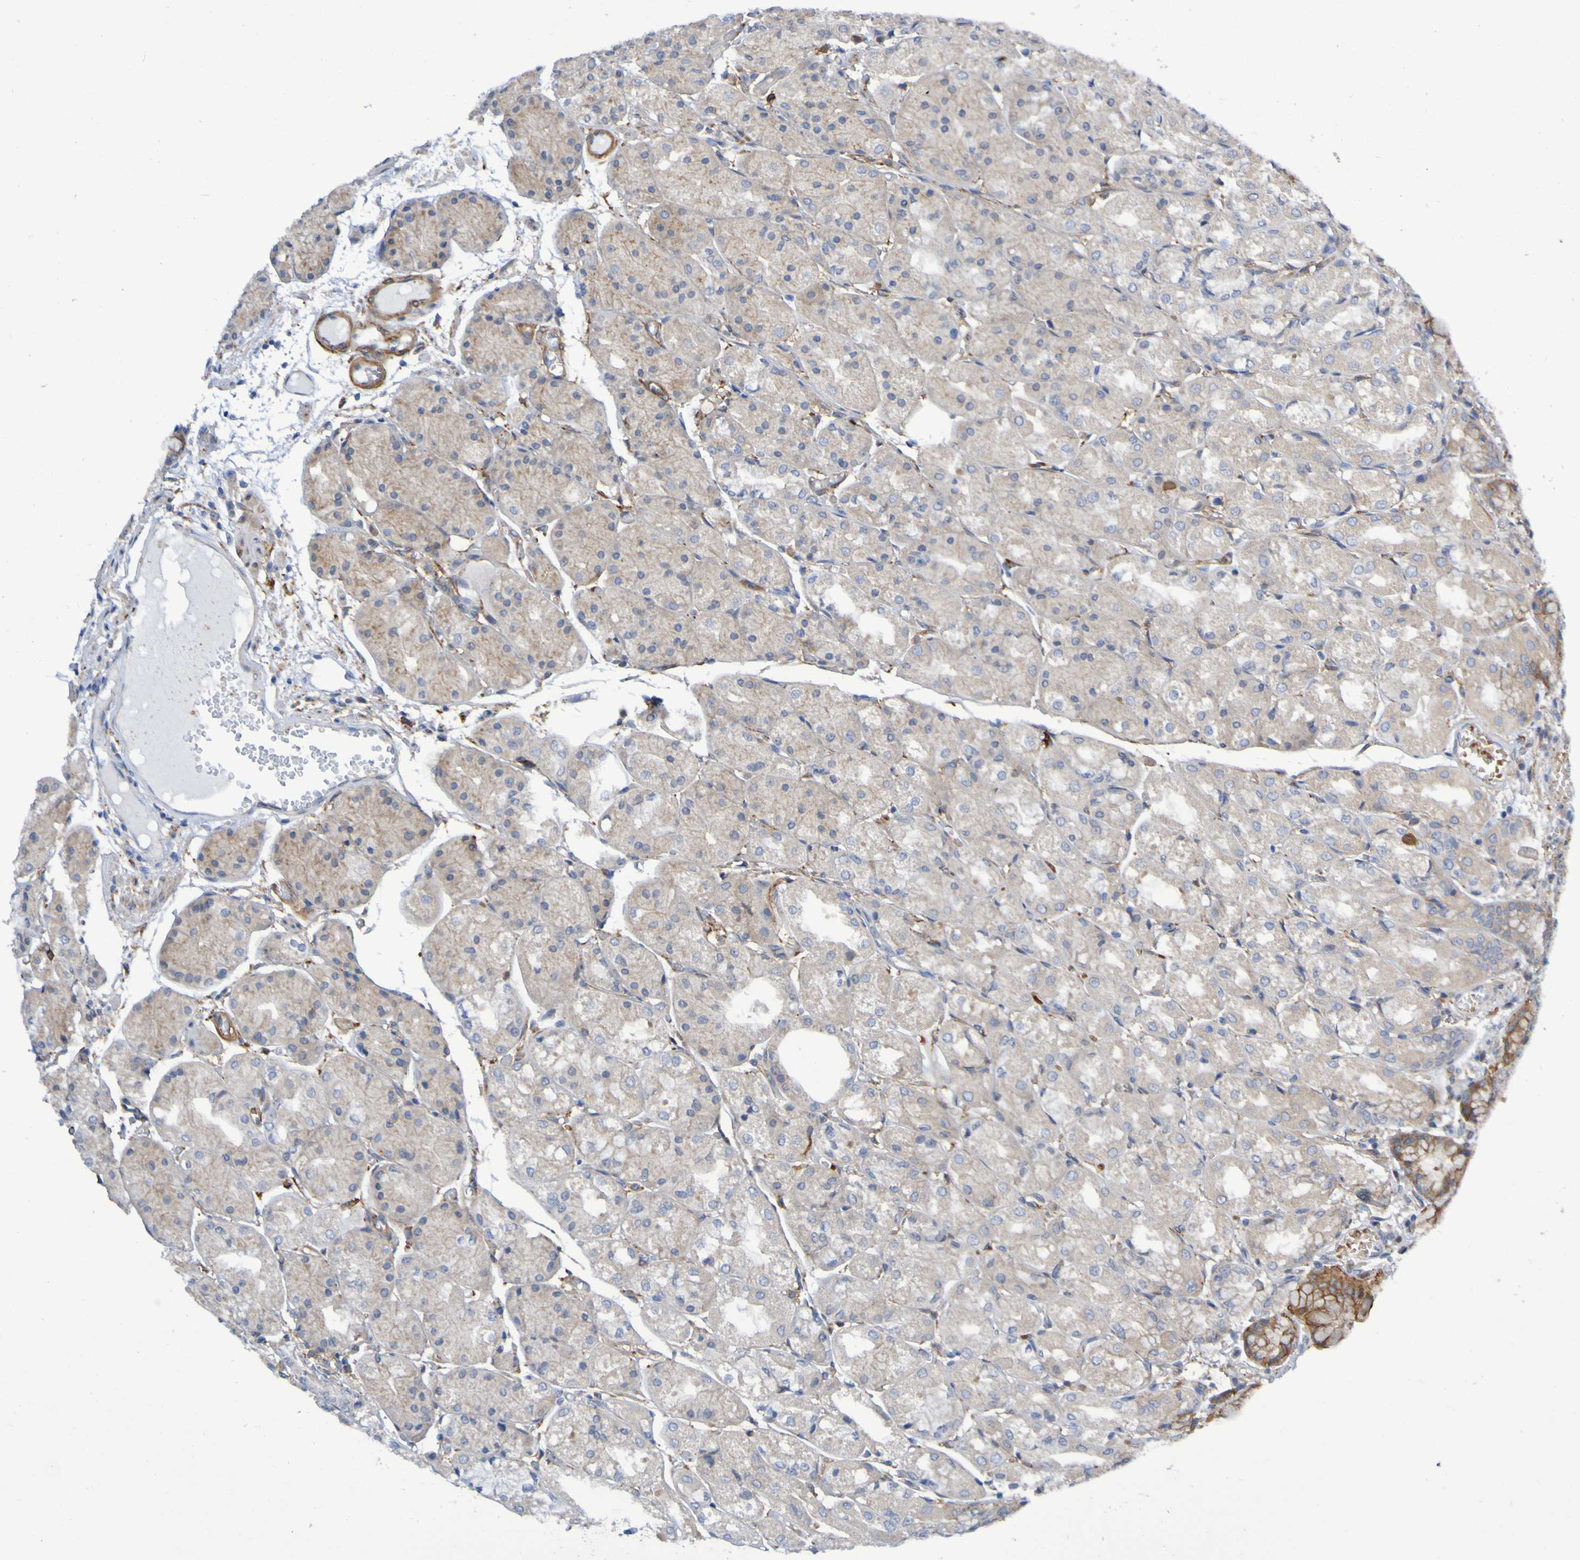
{"staining": {"intensity": "strong", "quantity": "<25%", "location": "cytoplasmic/membranous"}, "tissue": "stomach", "cell_type": "Glandular cells", "image_type": "normal", "snomed": [{"axis": "morphology", "description": "Normal tissue, NOS"}, {"axis": "topography", "description": "Stomach, upper"}], "caption": "Strong cytoplasmic/membranous staining for a protein is identified in approximately <25% of glandular cells of normal stomach using immunohistochemistry.", "gene": "SCRG1", "patient": {"sex": "male", "age": 72}}